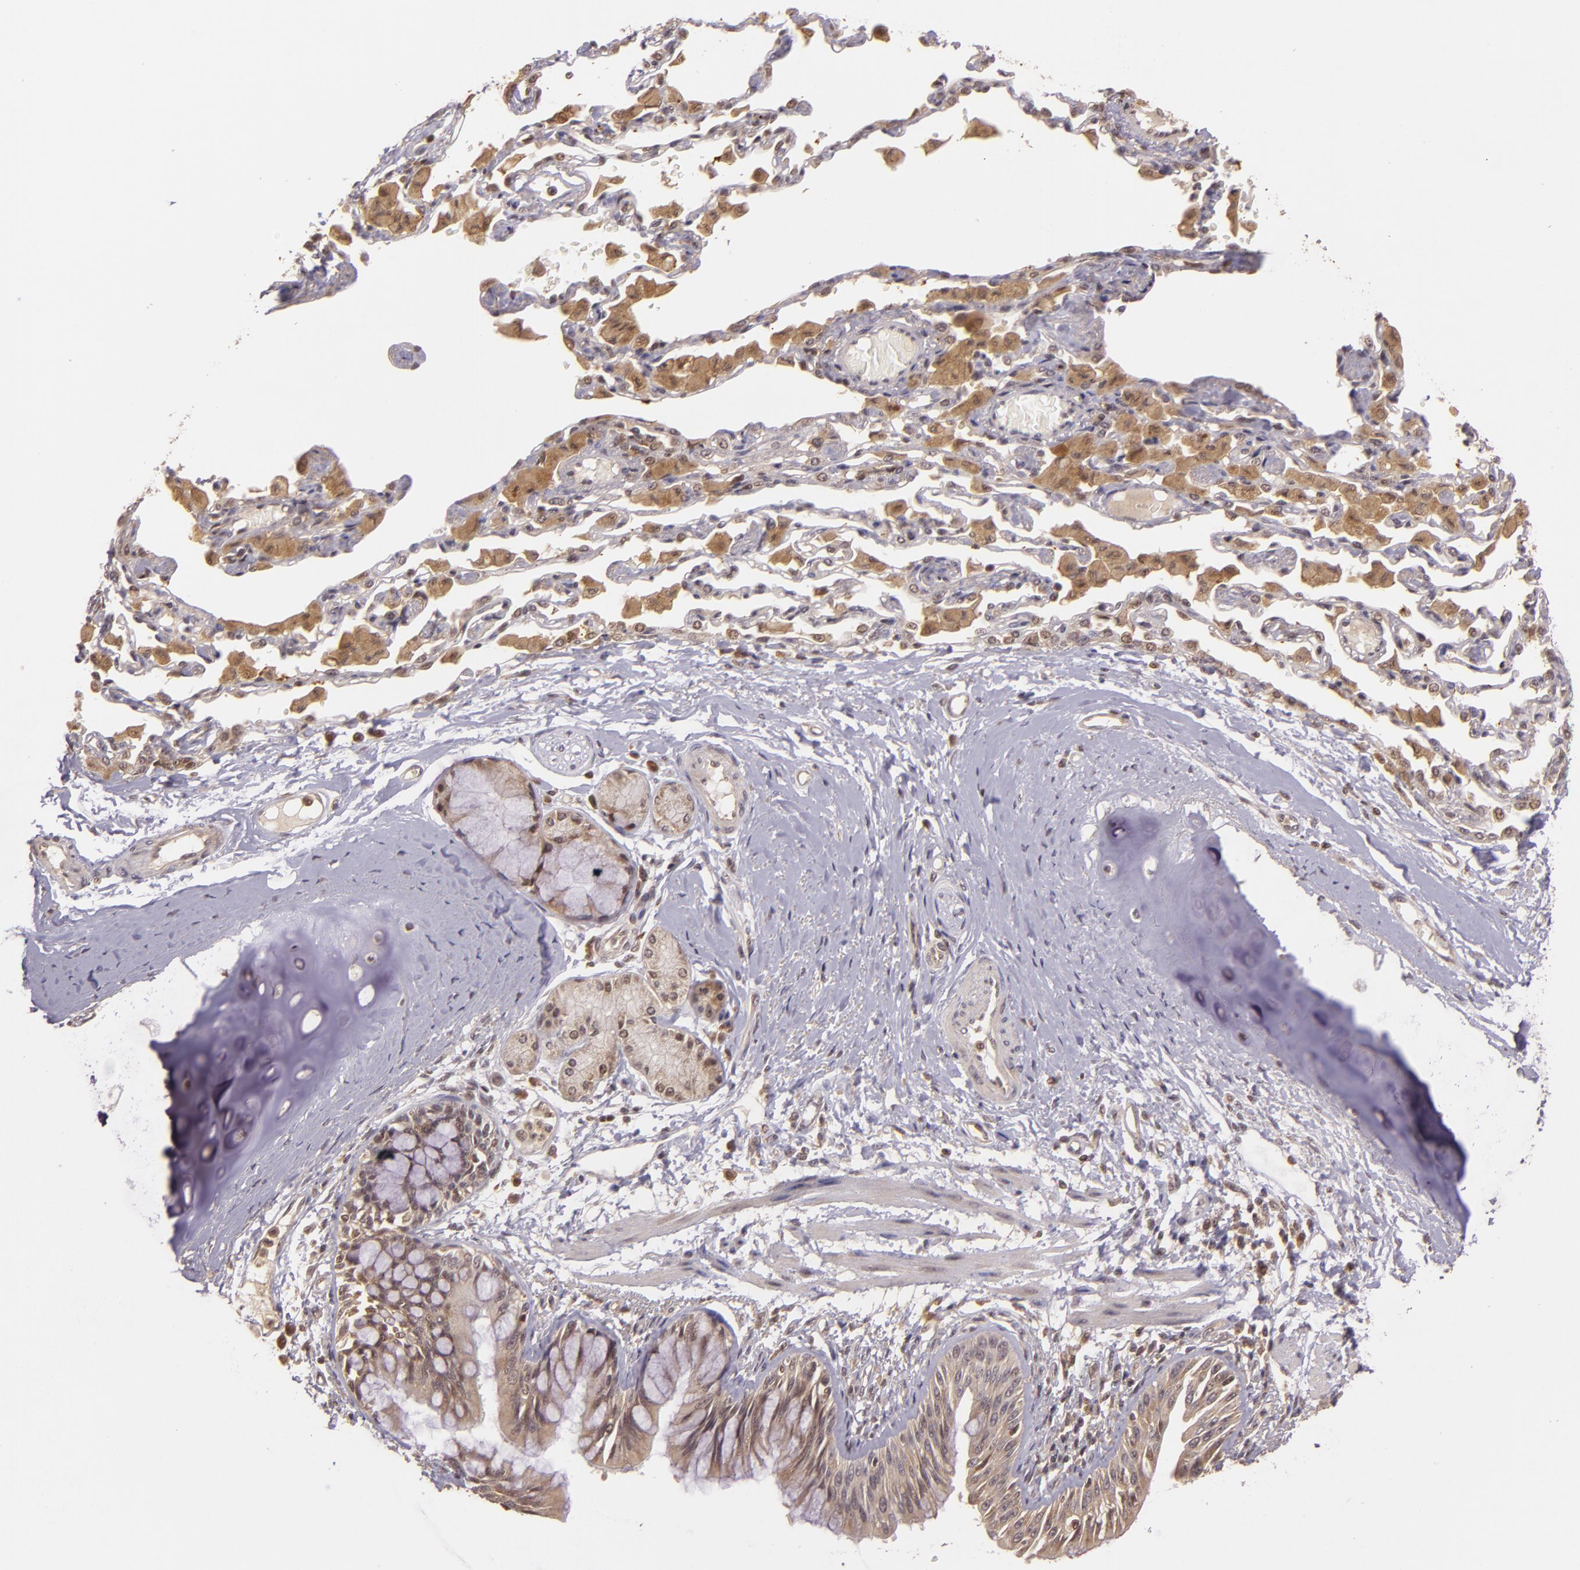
{"staining": {"intensity": "weak", "quantity": ">75%", "location": "cytoplasmic/membranous"}, "tissue": "bronchus", "cell_type": "Respiratory epithelial cells", "image_type": "normal", "snomed": [{"axis": "morphology", "description": "Normal tissue, NOS"}, {"axis": "topography", "description": "Cartilage tissue"}, {"axis": "topography", "description": "Bronchus"}, {"axis": "topography", "description": "Lung"}, {"axis": "topography", "description": "Peripheral nerve tissue"}], "caption": "This micrograph displays normal bronchus stained with immunohistochemistry to label a protein in brown. The cytoplasmic/membranous of respiratory epithelial cells show weak positivity for the protein. Nuclei are counter-stained blue.", "gene": "TXNRD2", "patient": {"sex": "female", "age": 49}}